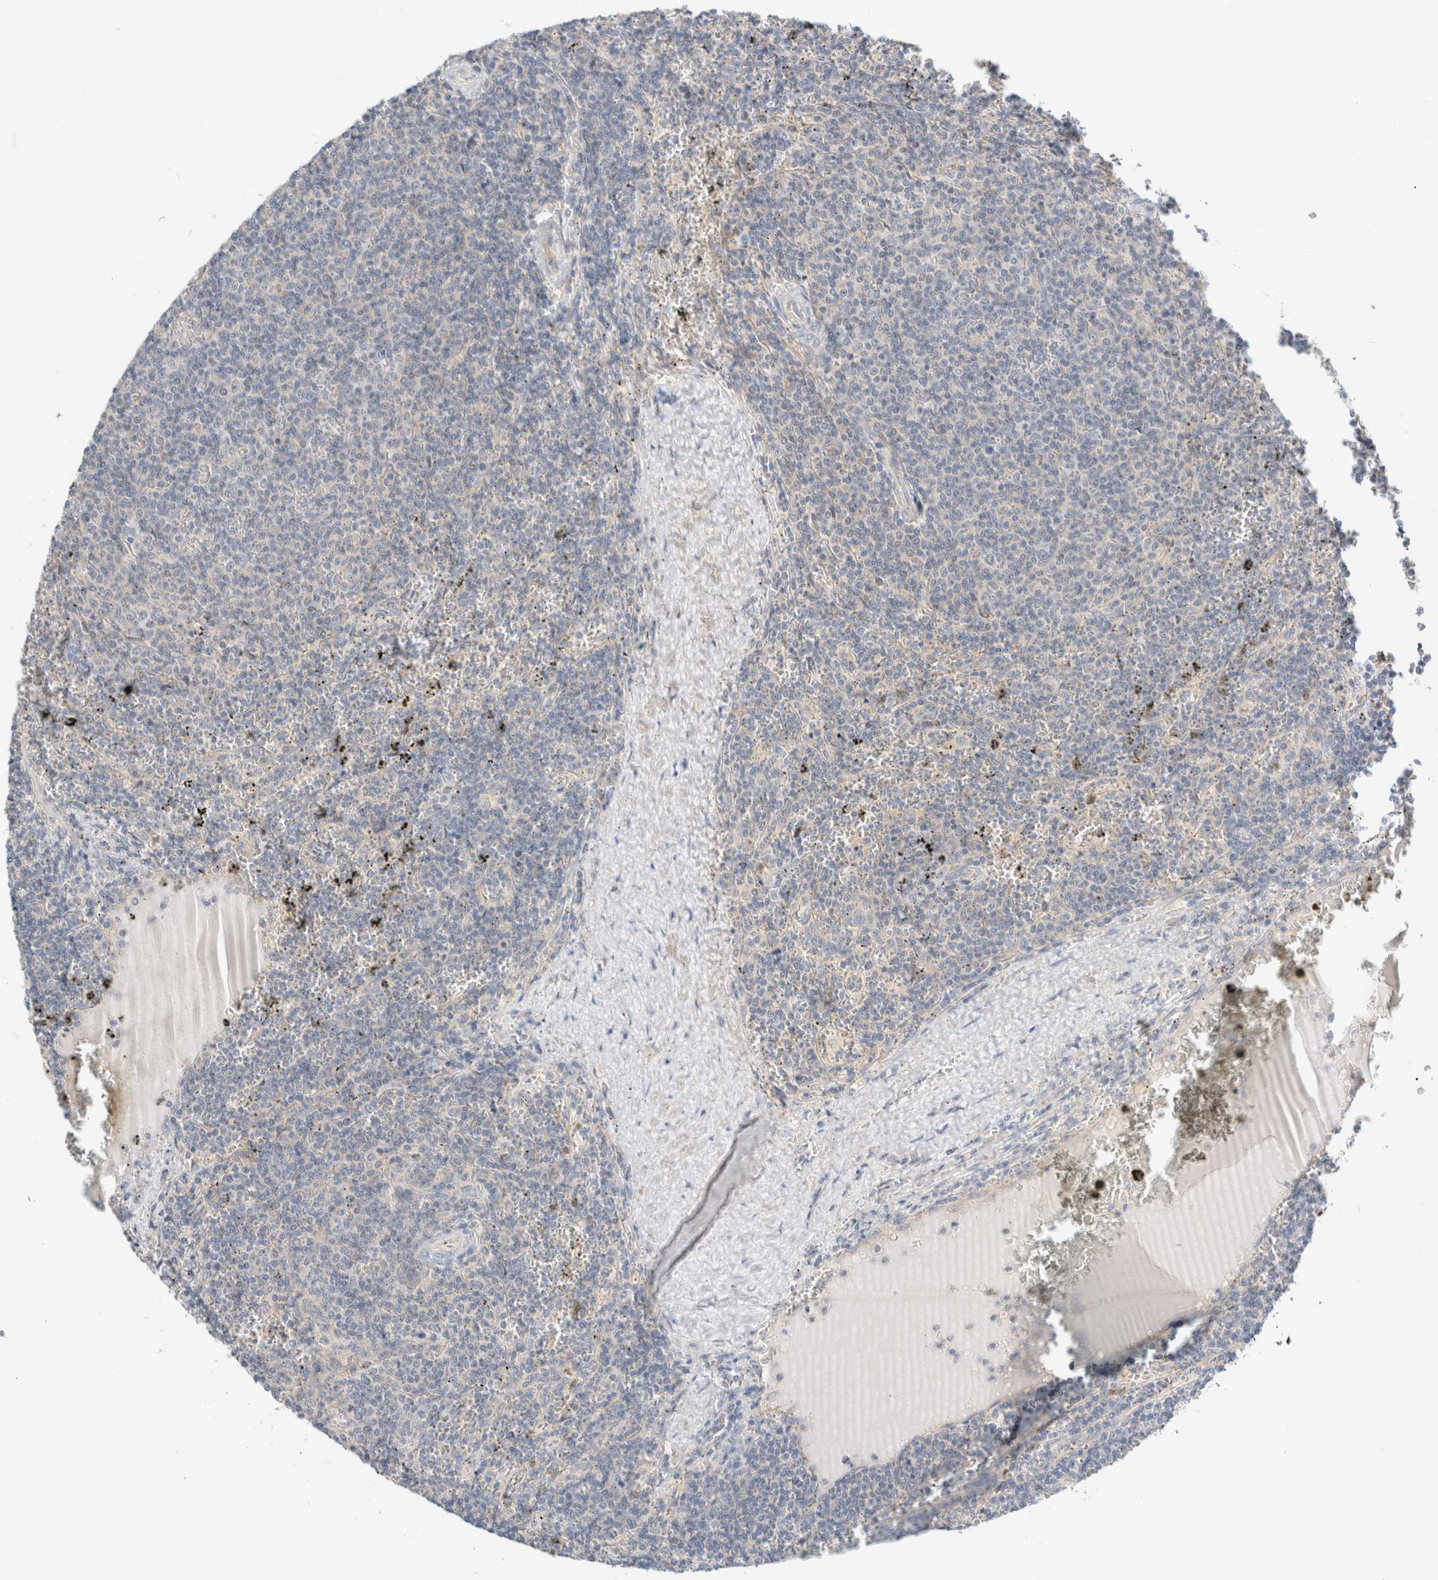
{"staining": {"intensity": "negative", "quantity": "none", "location": "none"}, "tissue": "lymphoma", "cell_type": "Tumor cells", "image_type": "cancer", "snomed": [{"axis": "morphology", "description": "Malignant lymphoma, non-Hodgkin's type, Low grade"}, {"axis": "topography", "description": "Spleen"}], "caption": "An image of lymphoma stained for a protein shows no brown staining in tumor cells.", "gene": "SDR16C5", "patient": {"sex": "female", "age": 50}}